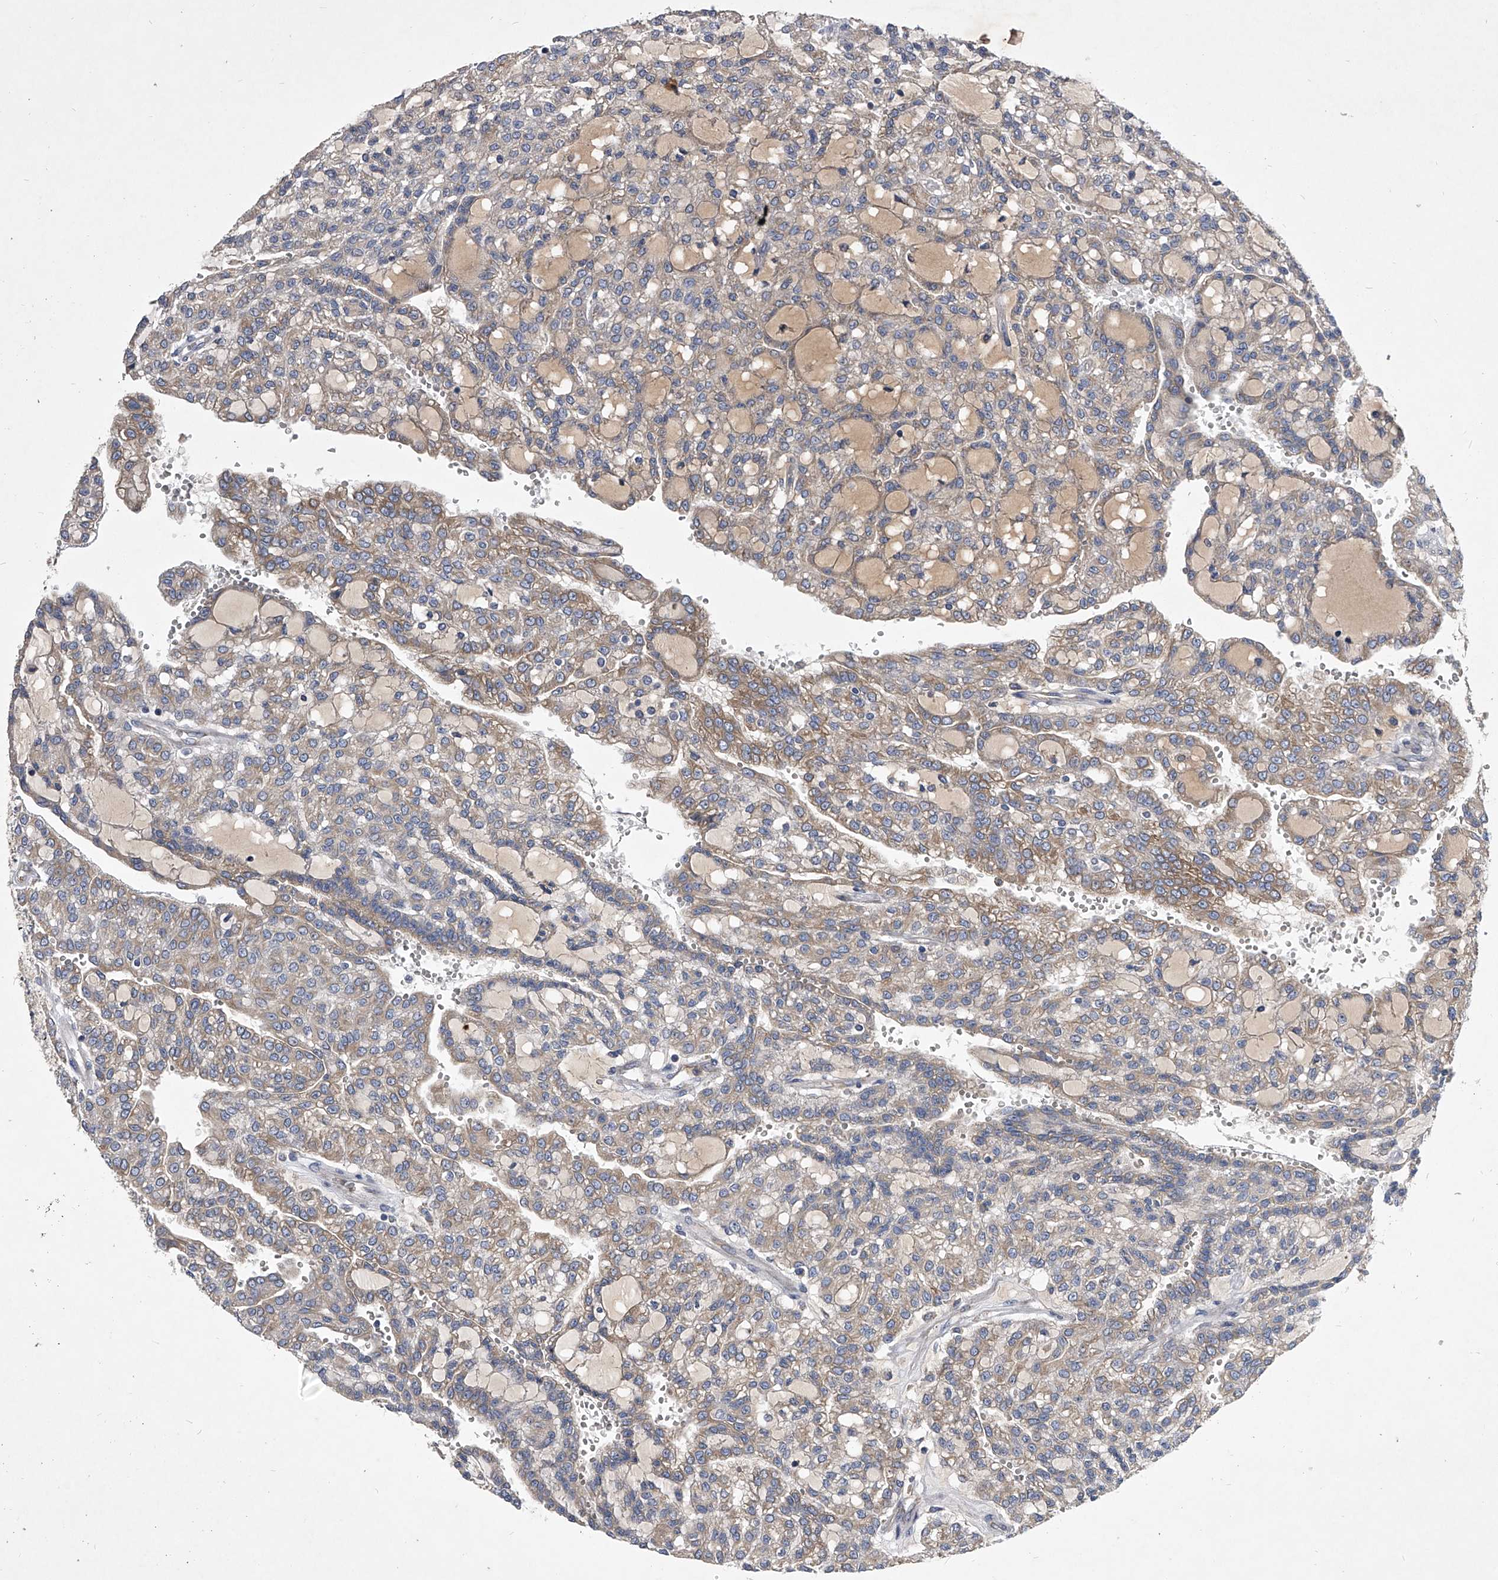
{"staining": {"intensity": "weak", "quantity": "25%-75%", "location": "cytoplasmic/membranous"}, "tissue": "renal cancer", "cell_type": "Tumor cells", "image_type": "cancer", "snomed": [{"axis": "morphology", "description": "Adenocarcinoma, NOS"}, {"axis": "topography", "description": "Kidney"}], "caption": "Immunohistochemistry histopathology image of neoplastic tissue: renal adenocarcinoma stained using IHC reveals low levels of weak protein expression localized specifically in the cytoplasmic/membranous of tumor cells, appearing as a cytoplasmic/membranous brown color.", "gene": "CCR4", "patient": {"sex": "male", "age": 63}}